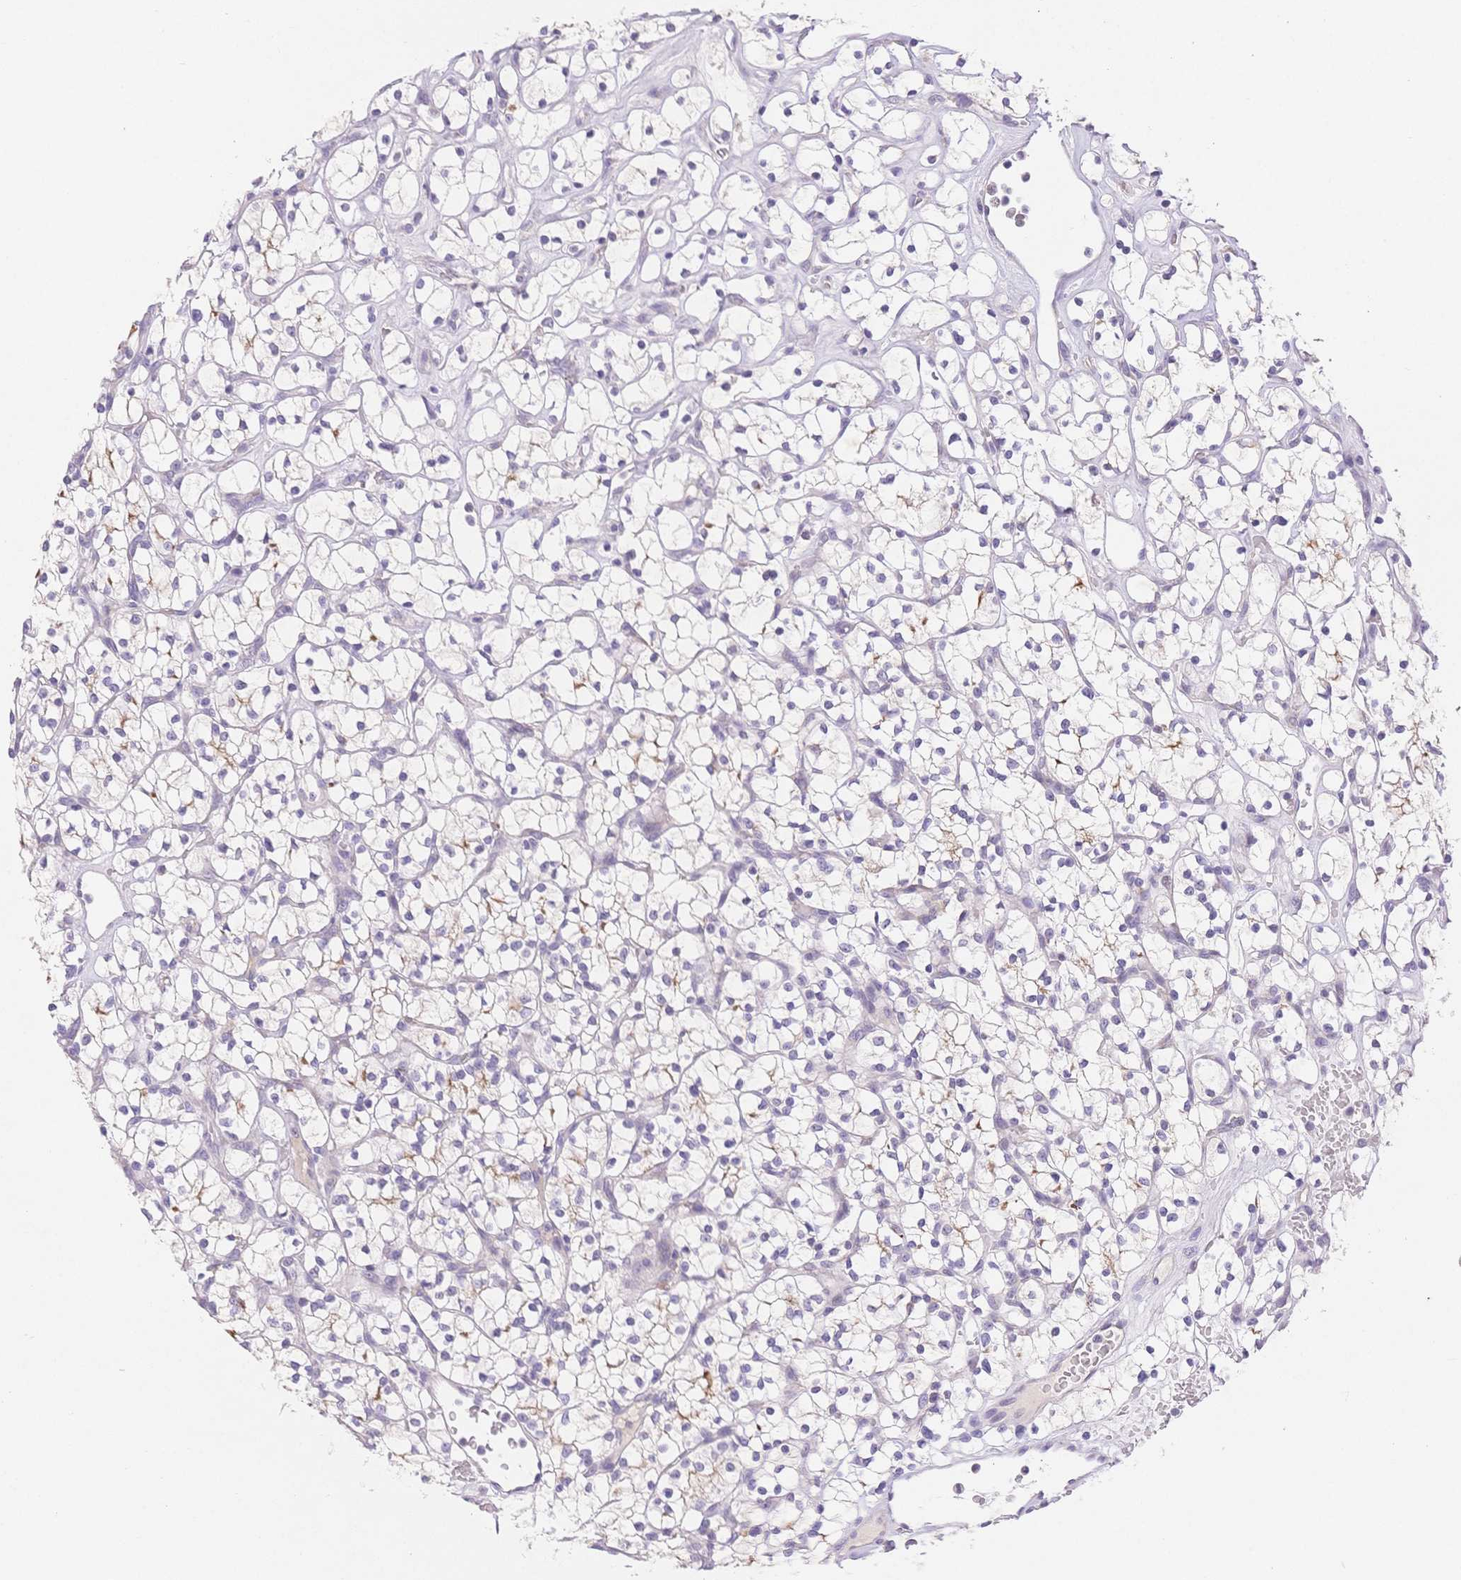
{"staining": {"intensity": "negative", "quantity": "none", "location": "none"}, "tissue": "renal cancer", "cell_type": "Tumor cells", "image_type": "cancer", "snomed": [{"axis": "morphology", "description": "Adenocarcinoma, NOS"}, {"axis": "topography", "description": "Kidney"}], "caption": "Histopathology image shows no significant protein positivity in tumor cells of adenocarcinoma (renal). (DAB (3,3'-diaminobenzidine) IHC visualized using brightfield microscopy, high magnification).", "gene": "MYOM1", "patient": {"sex": "female", "age": 64}}